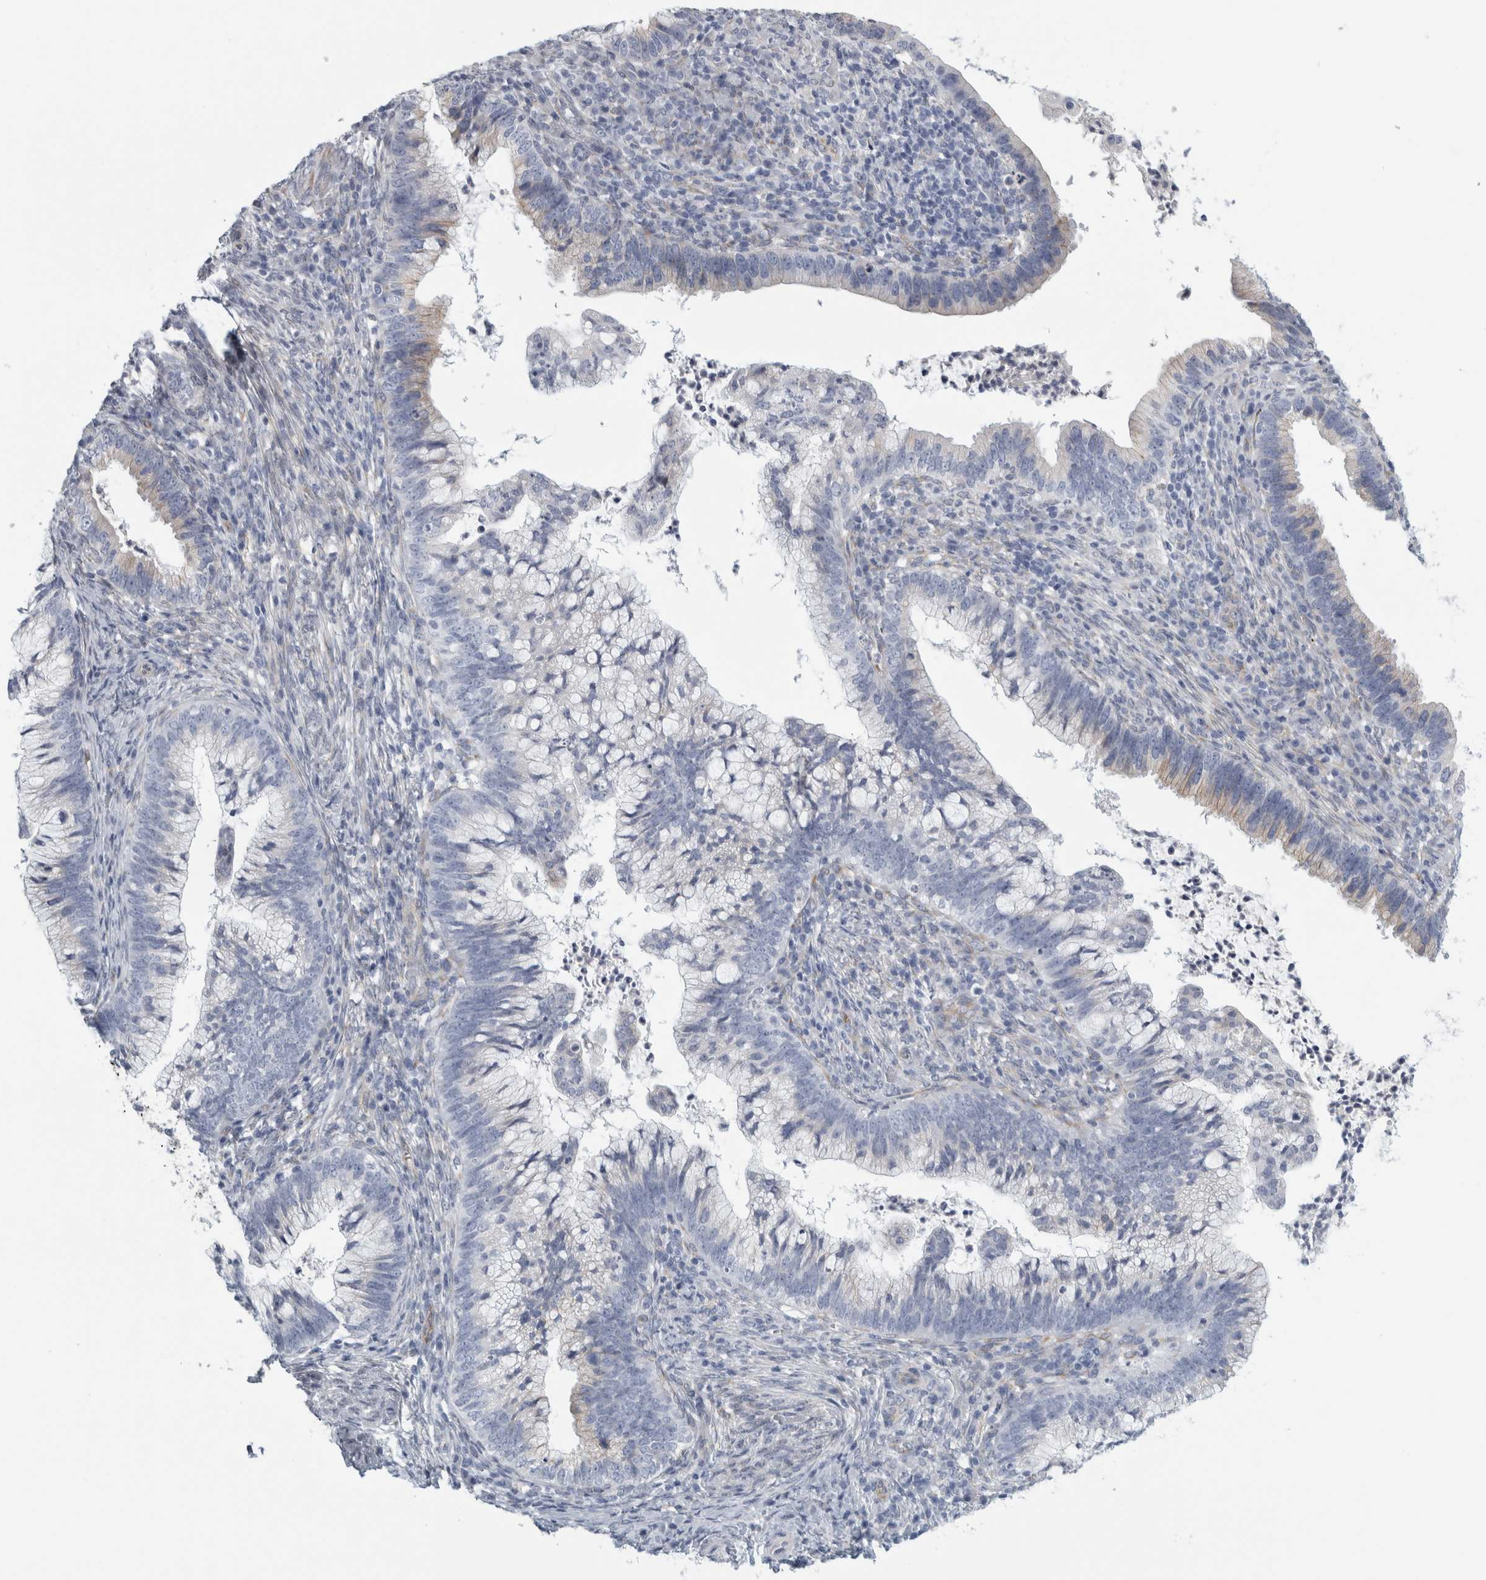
{"staining": {"intensity": "negative", "quantity": "none", "location": "none"}, "tissue": "cervical cancer", "cell_type": "Tumor cells", "image_type": "cancer", "snomed": [{"axis": "morphology", "description": "Adenocarcinoma, NOS"}, {"axis": "topography", "description": "Cervix"}], "caption": "Tumor cells are negative for brown protein staining in cervical cancer (adenocarcinoma).", "gene": "B3GNT3", "patient": {"sex": "female", "age": 36}}